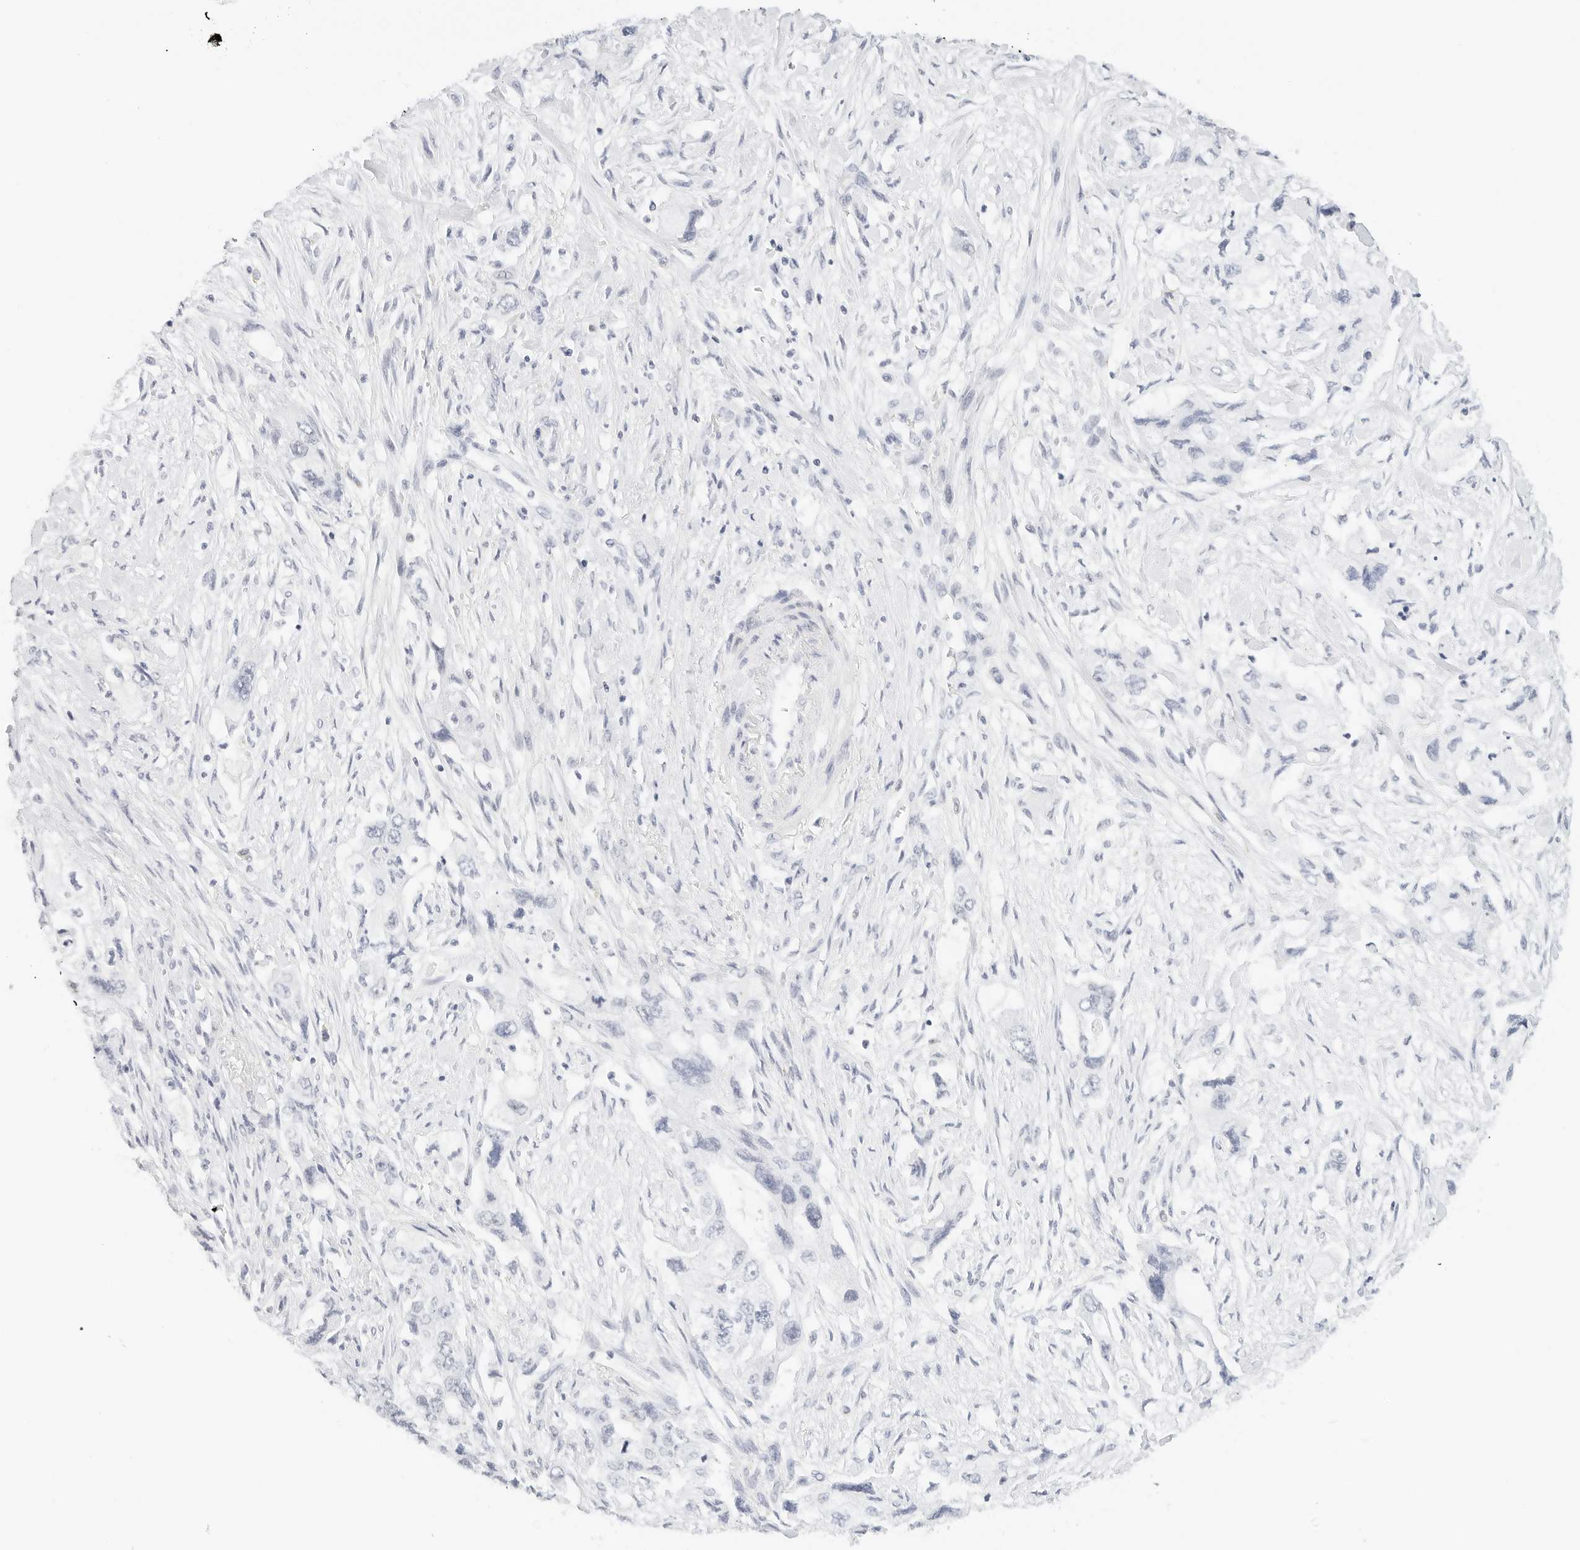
{"staining": {"intensity": "negative", "quantity": "none", "location": "none"}, "tissue": "pancreatic cancer", "cell_type": "Tumor cells", "image_type": "cancer", "snomed": [{"axis": "morphology", "description": "Adenocarcinoma, NOS"}, {"axis": "topography", "description": "Pancreas"}], "caption": "Protein analysis of adenocarcinoma (pancreatic) demonstrates no significant staining in tumor cells.", "gene": "CD22", "patient": {"sex": "female", "age": 73}}